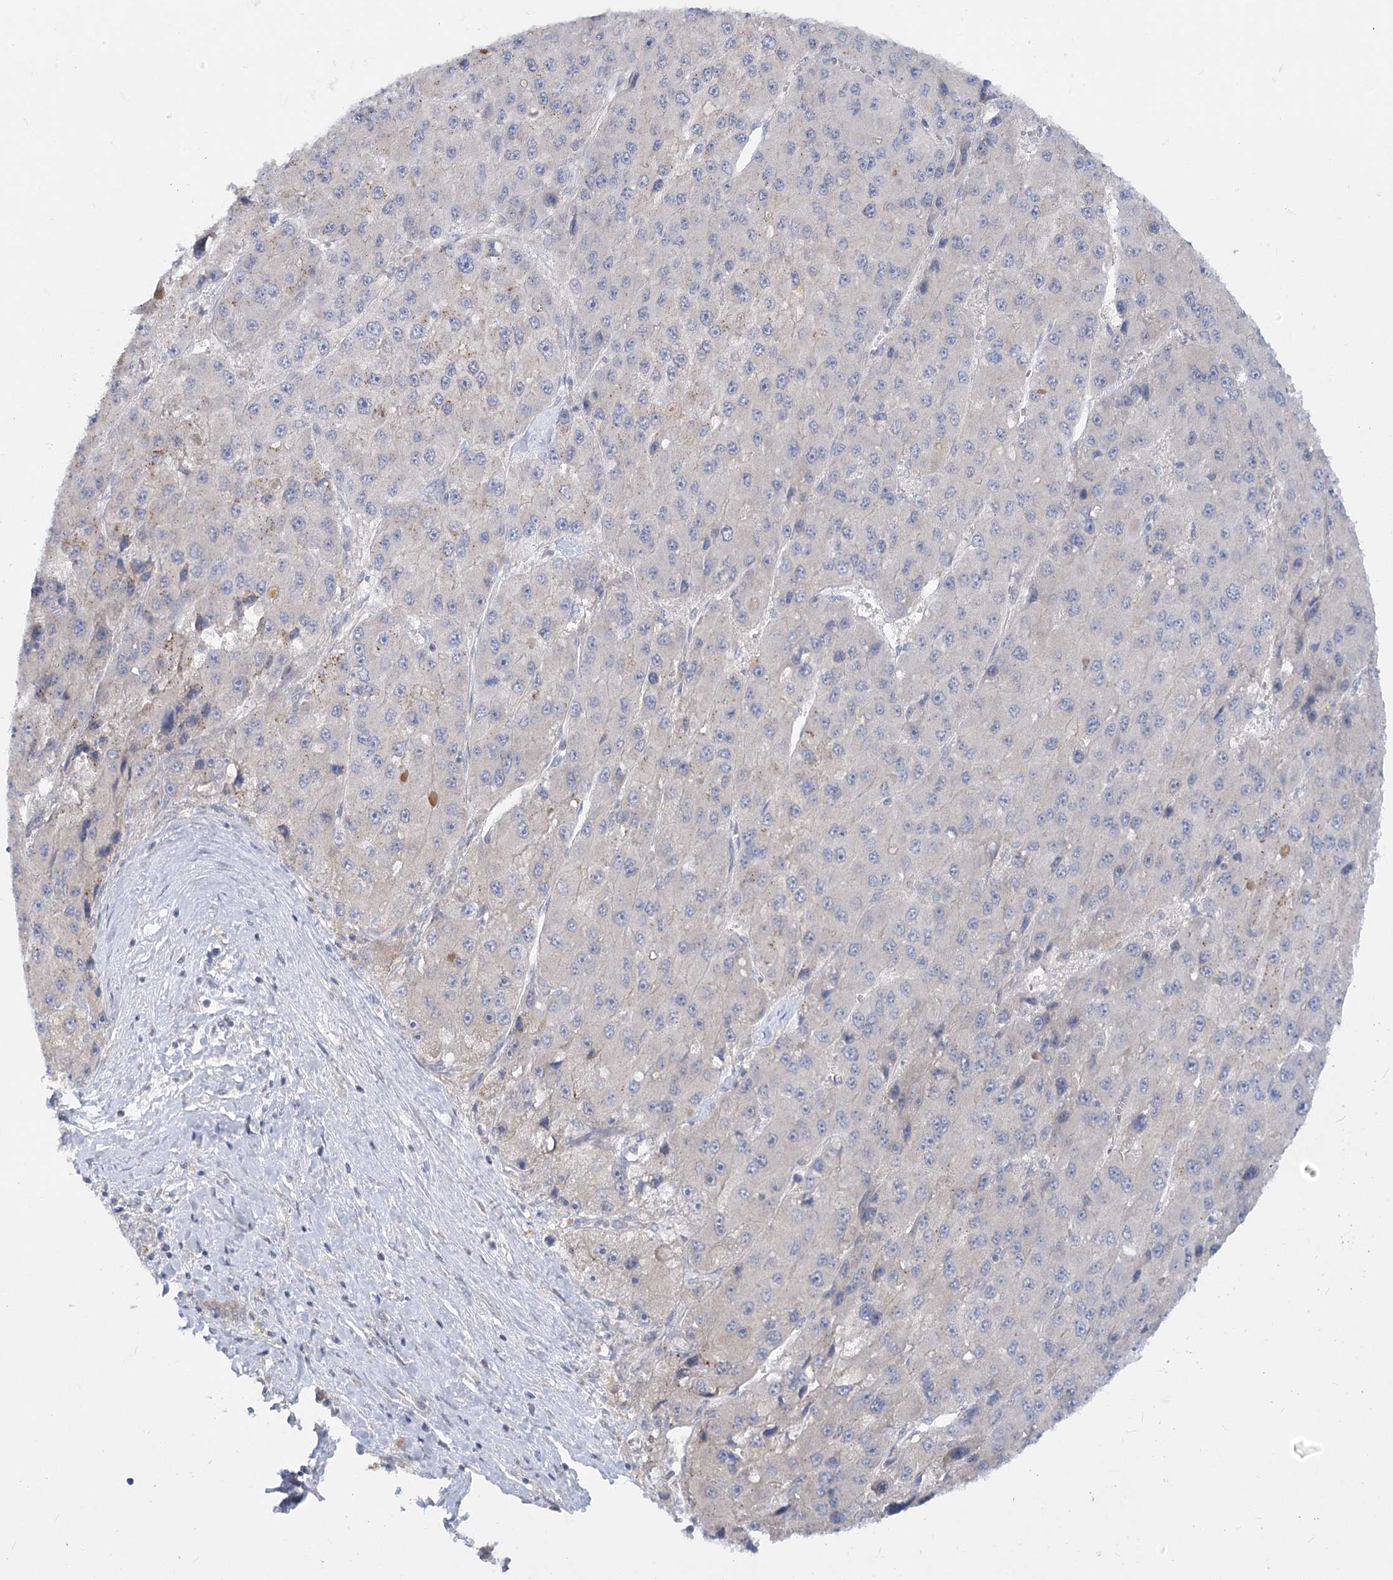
{"staining": {"intensity": "negative", "quantity": "none", "location": "none"}, "tissue": "liver cancer", "cell_type": "Tumor cells", "image_type": "cancer", "snomed": [{"axis": "morphology", "description": "Carcinoma, Hepatocellular, NOS"}, {"axis": "topography", "description": "Liver"}], "caption": "A high-resolution histopathology image shows immunohistochemistry (IHC) staining of hepatocellular carcinoma (liver), which reveals no significant expression in tumor cells. (Immunohistochemistry, brightfield microscopy, high magnification).", "gene": "EFHC2", "patient": {"sex": "female", "age": 73}}